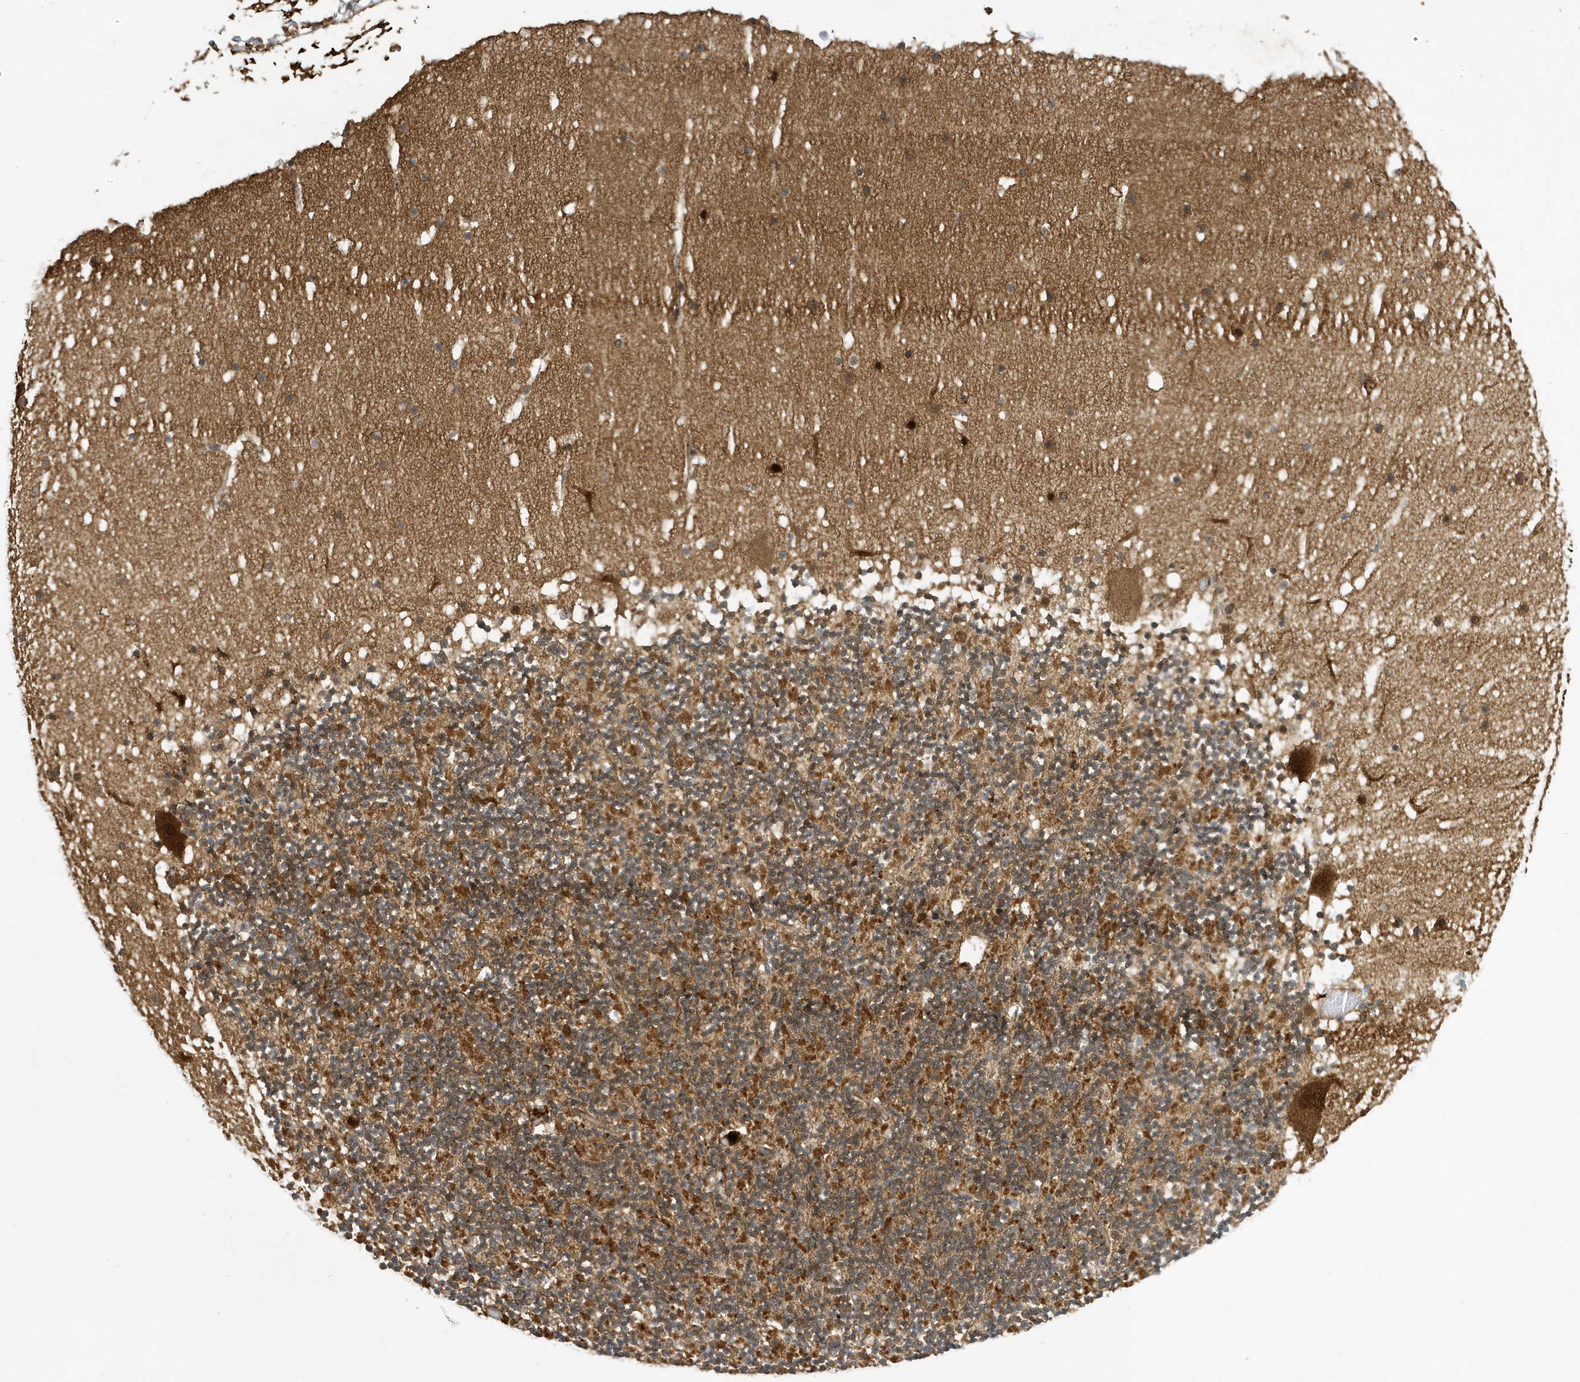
{"staining": {"intensity": "moderate", "quantity": ">75%", "location": "cytoplasmic/membranous"}, "tissue": "cerebellum", "cell_type": "Cells in granular layer", "image_type": "normal", "snomed": [{"axis": "morphology", "description": "Normal tissue, NOS"}, {"axis": "topography", "description": "Cerebellum"}], "caption": "Immunohistochemistry histopathology image of benign cerebellum: cerebellum stained using immunohistochemistry exhibits medium levels of moderate protein expression localized specifically in the cytoplasmic/membranous of cells in granular layer, appearing as a cytoplasmic/membranous brown color.", "gene": "NCOA7", "patient": {"sex": "male", "age": 57}}